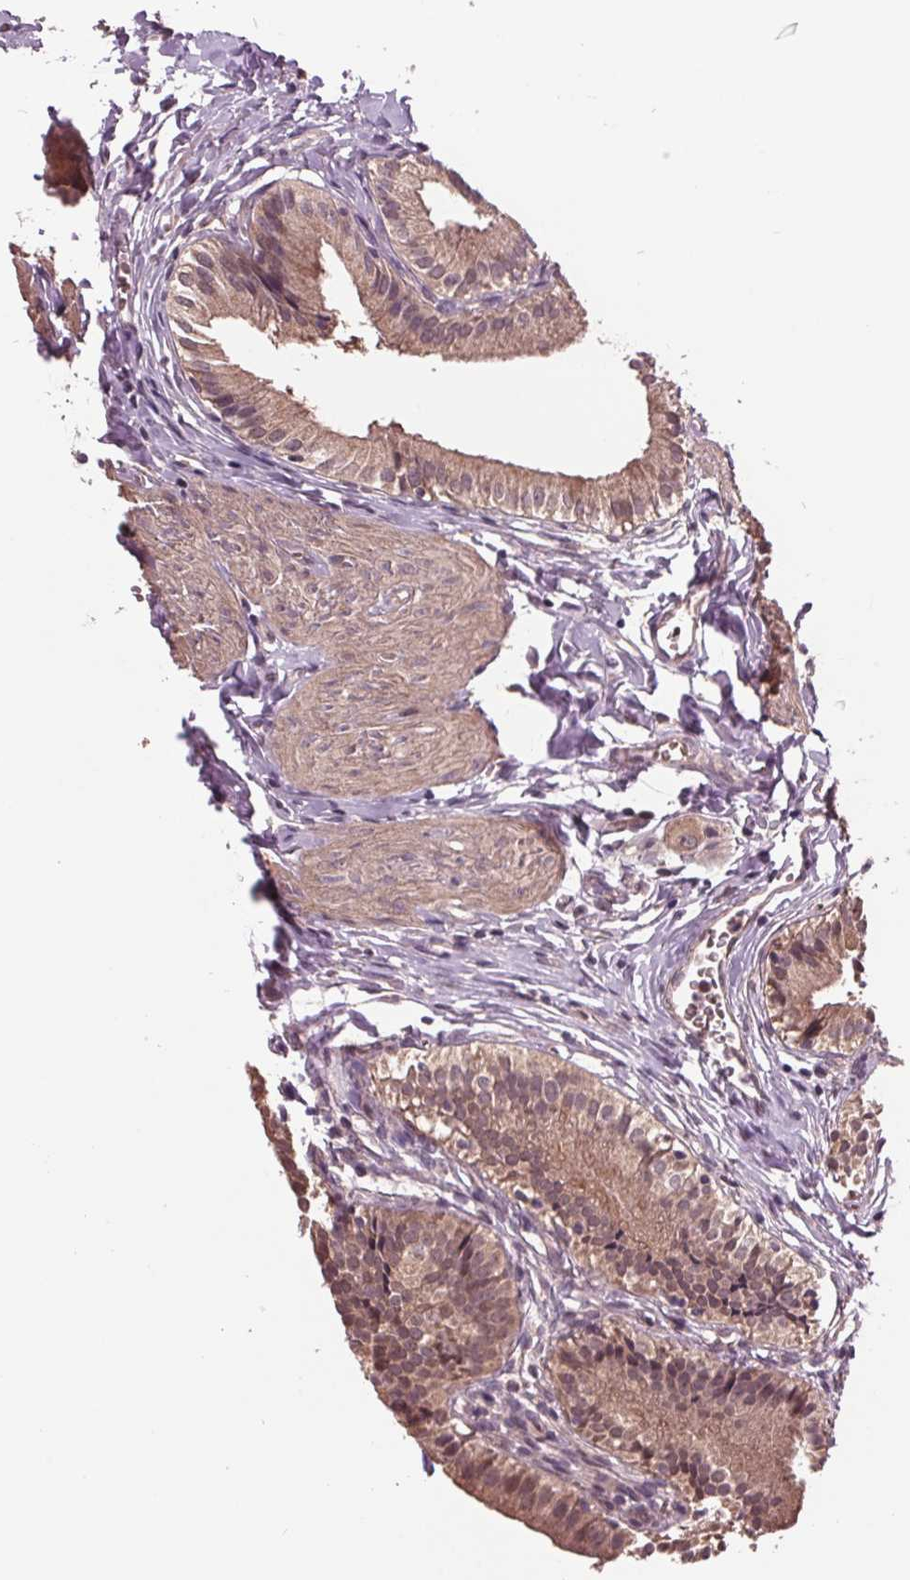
{"staining": {"intensity": "weak", "quantity": ">75%", "location": "cytoplasmic/membranous,nuclear"}, "tissue": "gallbladder", "cell_type": "Glandular cells", "image_type": "normal", "snomed": [{"axis": "morphology", "description": "Normal tissue, NOS"}, {"axis": "topography", "description": "Gallbladder"}], "caption": "Weak cytoplasmic/membranous,nuclear expression for a protein is seen in about >75% of glandular cells of benign gallbladder using immunohistochemistry.", "gene": "MAPK8", "patient": {"sex": "female", "age": 47}}